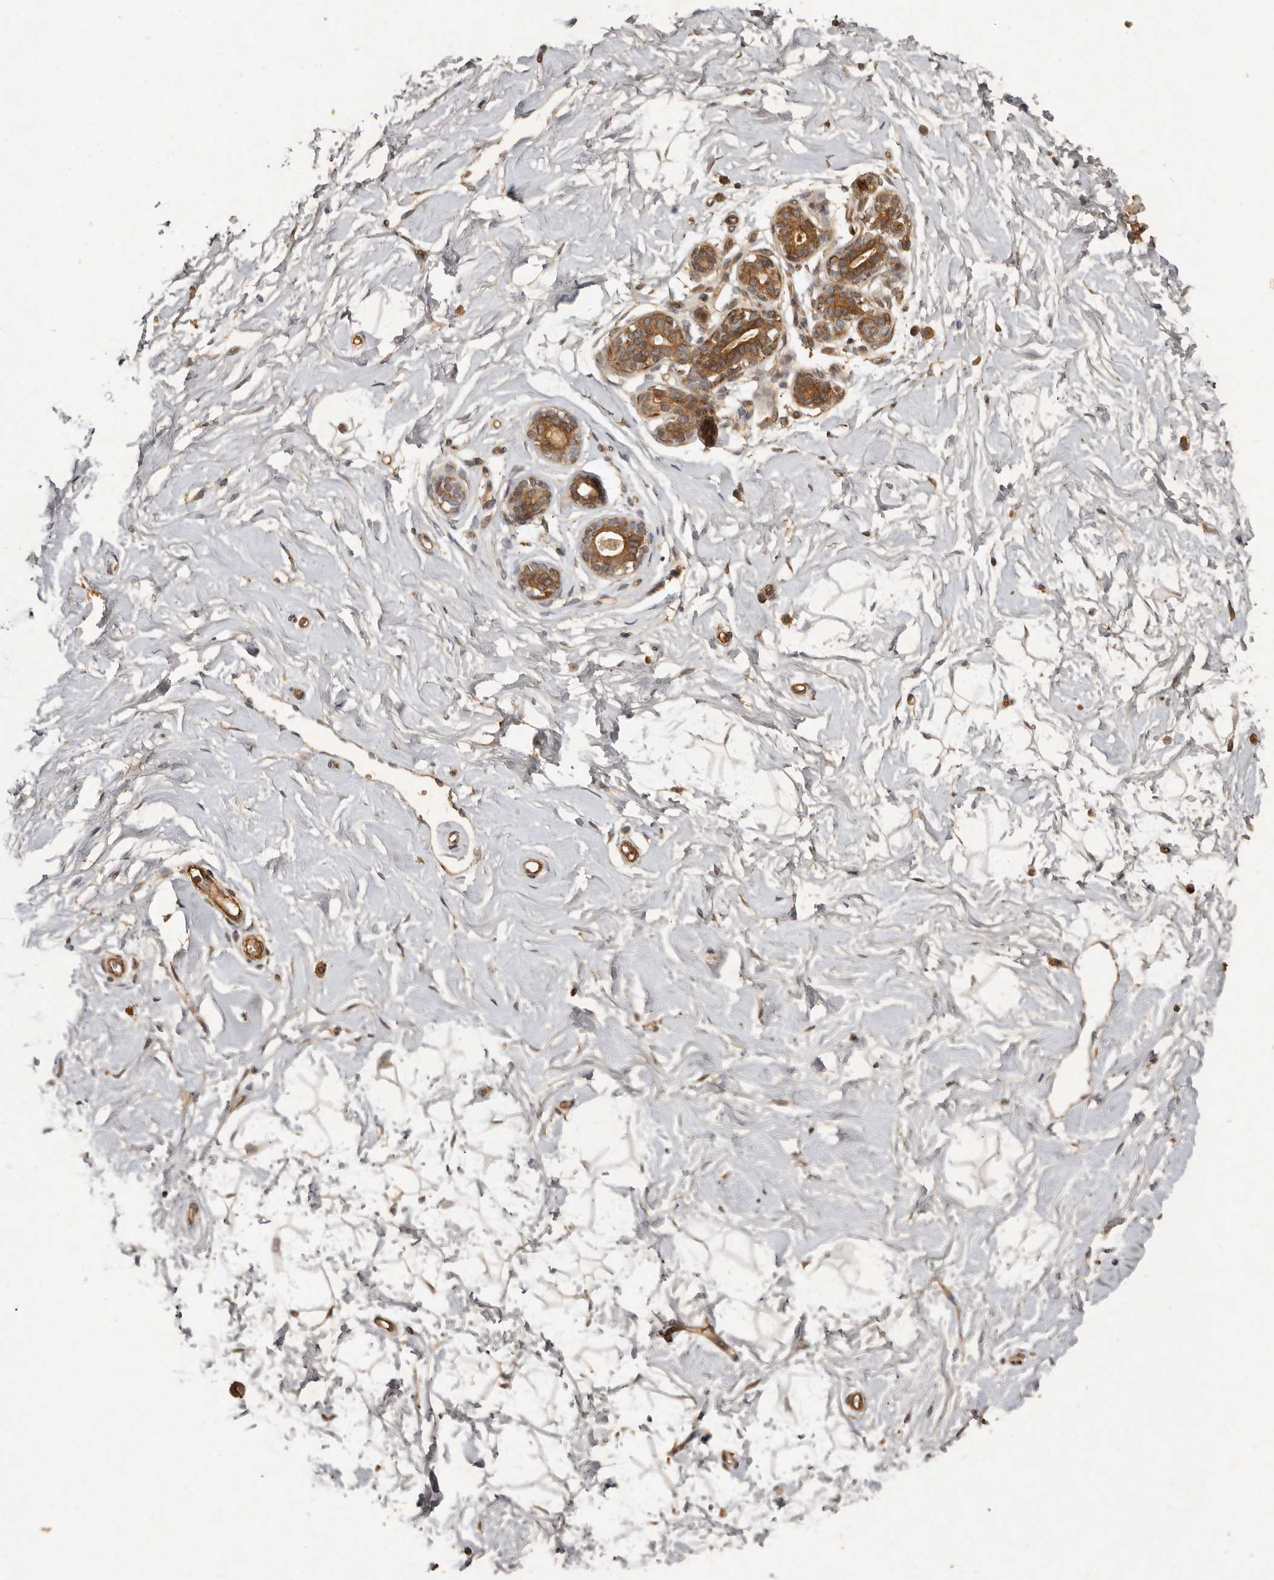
{"staining": {"intensity": "weak", "quantity": ">75%", "location": "cytoplasmic/membranous"}, "tissue": "breast", "cell_type": "Adipocytes", "image_type": "normal", "snomed": [{"axis": "morphology", "description": "Normal tissue, NOS"}, {"axis": "morphology", "description": "Adenoma, NOS"}, {"axis": "topography", "description": "Breast"}], "caption": "Immunohistochemistry (IHC) (DAB (3,3'-diaminobenzidine)) staining of normal breast reveals weak cytoplasmic/membranous protein expression in approximately >75% of adipocytes.", "gene": "SEMA3A", "patient": {"sex": "female", "age": 23}}